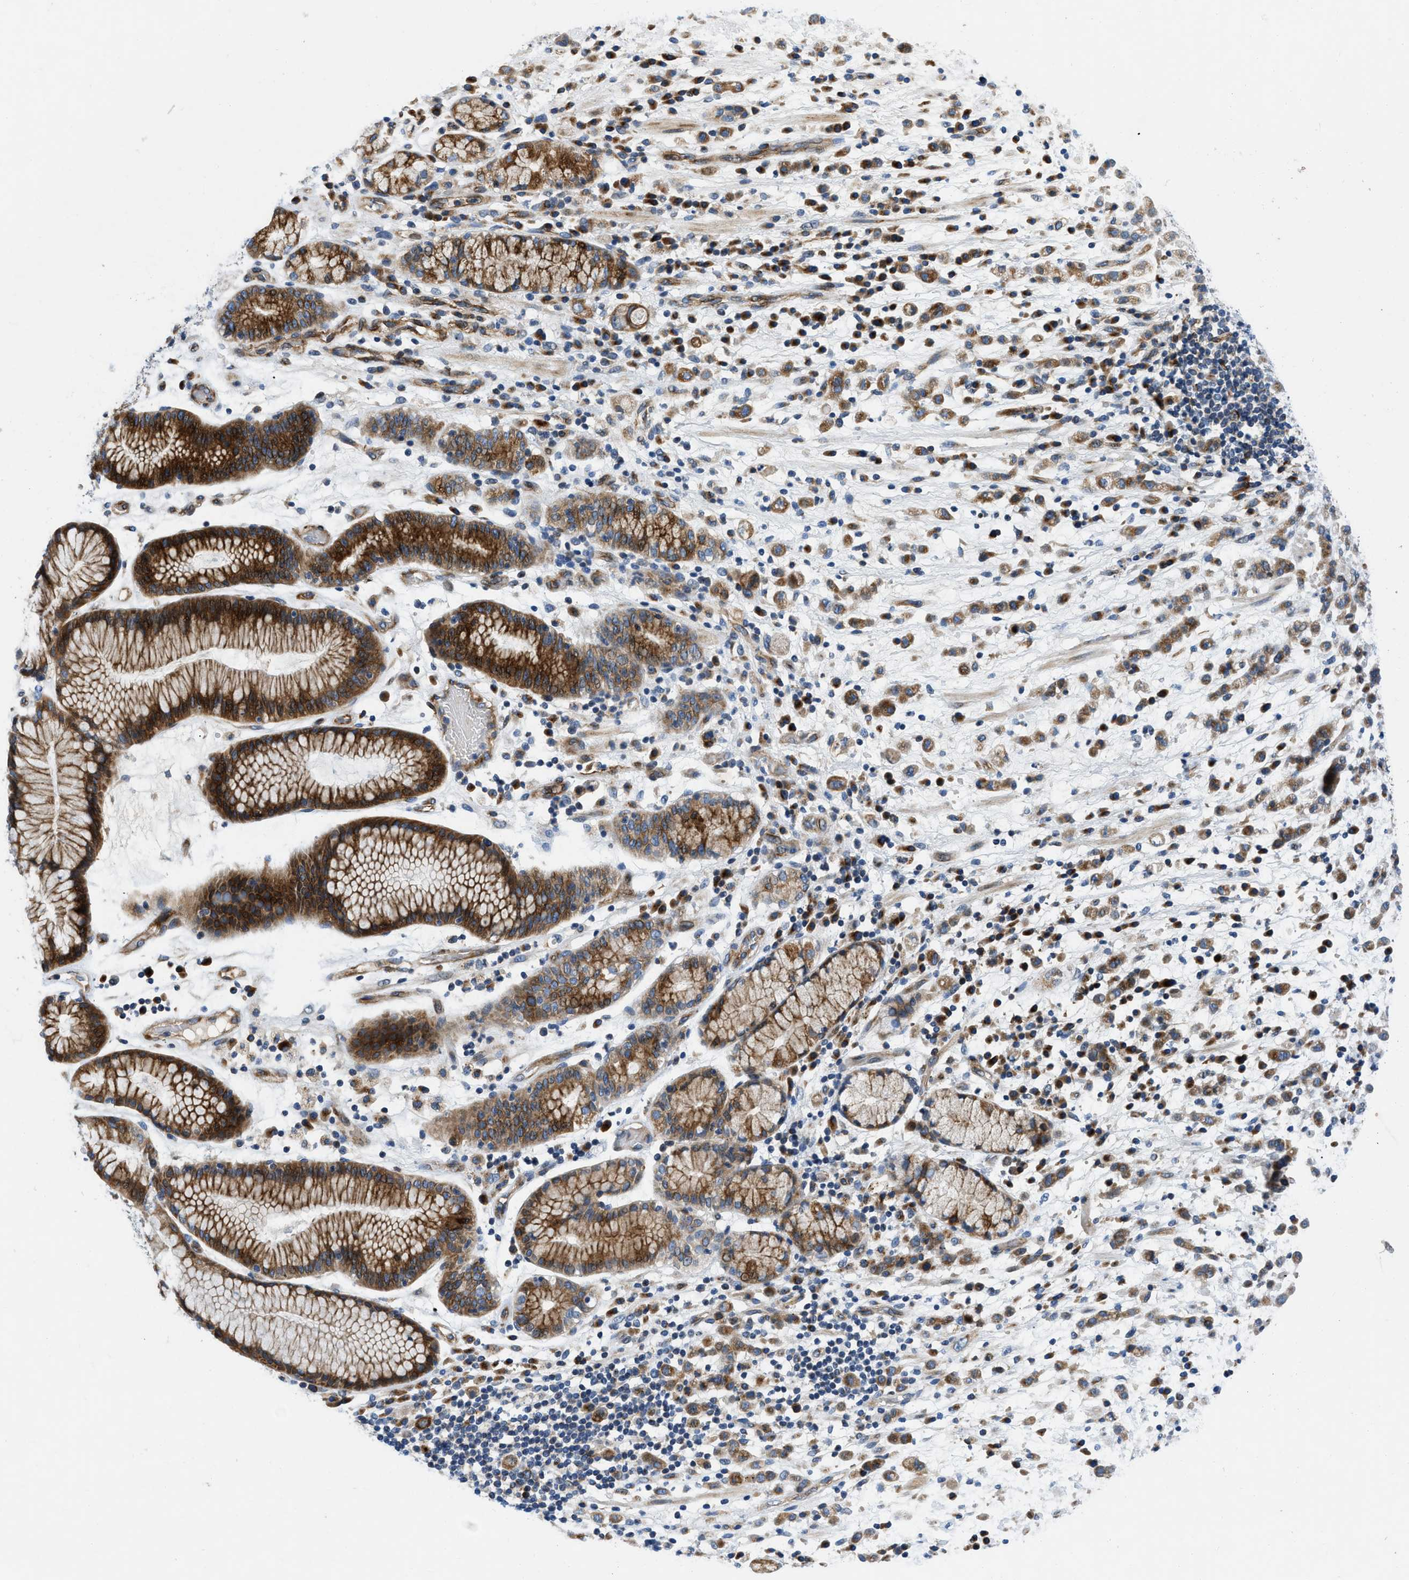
{"staining": {"intensity": "strong", "quantity": ">75%", "location": "cytoplasmic/membranous"}, "tissue": "stomach cancer", "cell_type": "Tumor cells", "image_type": "cancer", "snomed": [{"axis": "morphology", "description": "Adenocarcinoma, NOS"}, {"axis": "topography", "description": "Stomach, lower"}], "caption": "Immunohistochemistry staining of stomach cancer (adenocarcinoma), which shows high levels of strong cytoplasmic/membranous positivity in about >75% of tumor cells indicating strong cytoplasmic/membranous protein positivity. The staining was performed using DAB (3,3'-diaminobenzidine) (brown) for protein detection and nuclei were counterstained in hematoxylin (blue).", "gene": "TMEM248", "patient": {"sex": "male", "age": 88}}